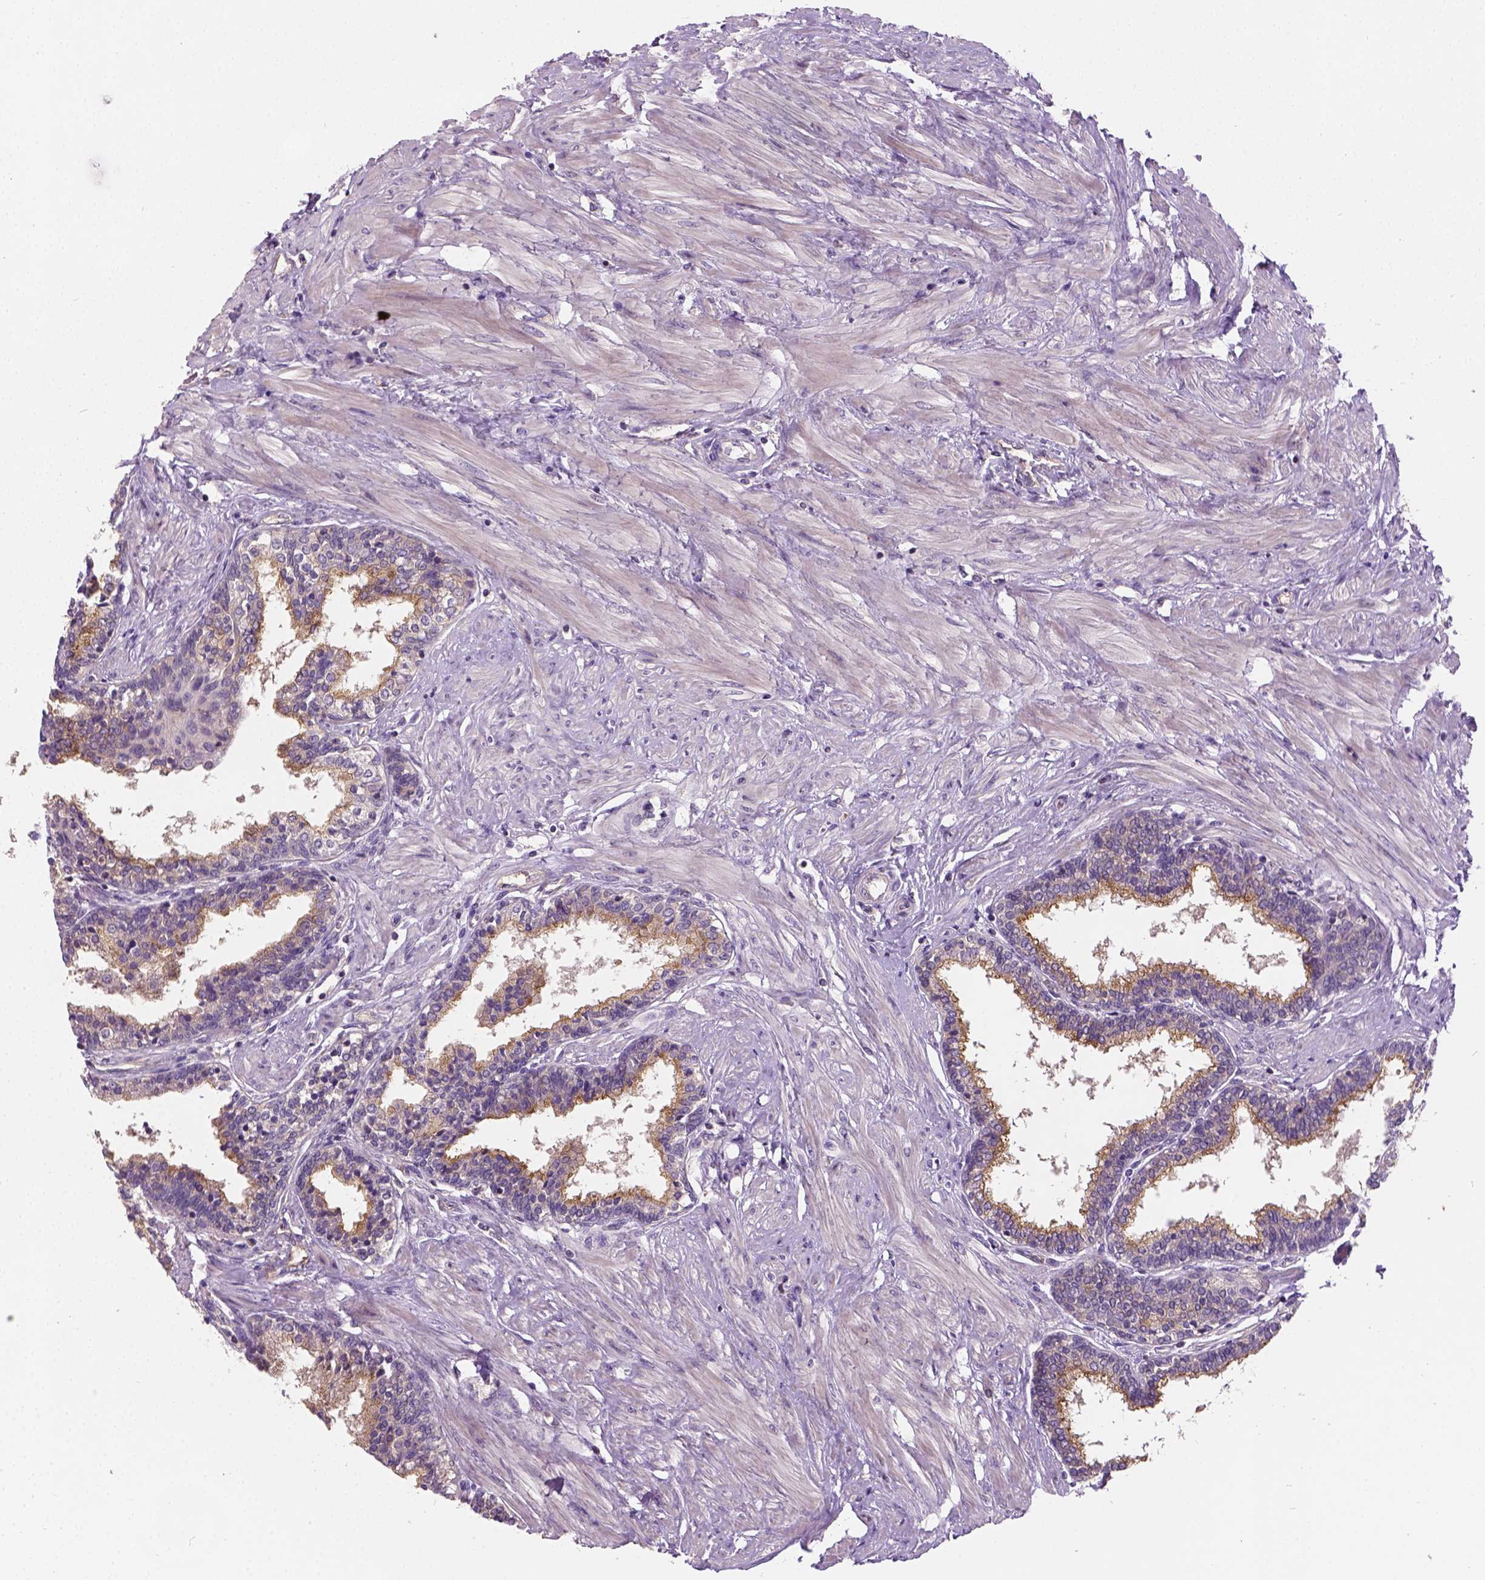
{"staining": {"intensity": "moderate", "quantity": "<25%", "location": "cytoplasmic/membranous"}, "tissue": "prostate", "cell_type": "Glandular cells", "image_type": "normal", "snomed": [{"axis": "morphology", "description": "Normal tissue, NOS"}, {"axis": "topography", "description": "Prostate"}], "caption": "Glandular cells show moderate cytoplasmic/membranous expression in approximately <25% of cells in unremarkable prostate.", "gene": "CRACR2A", "patient": {"sex": "male", "age": 55}}